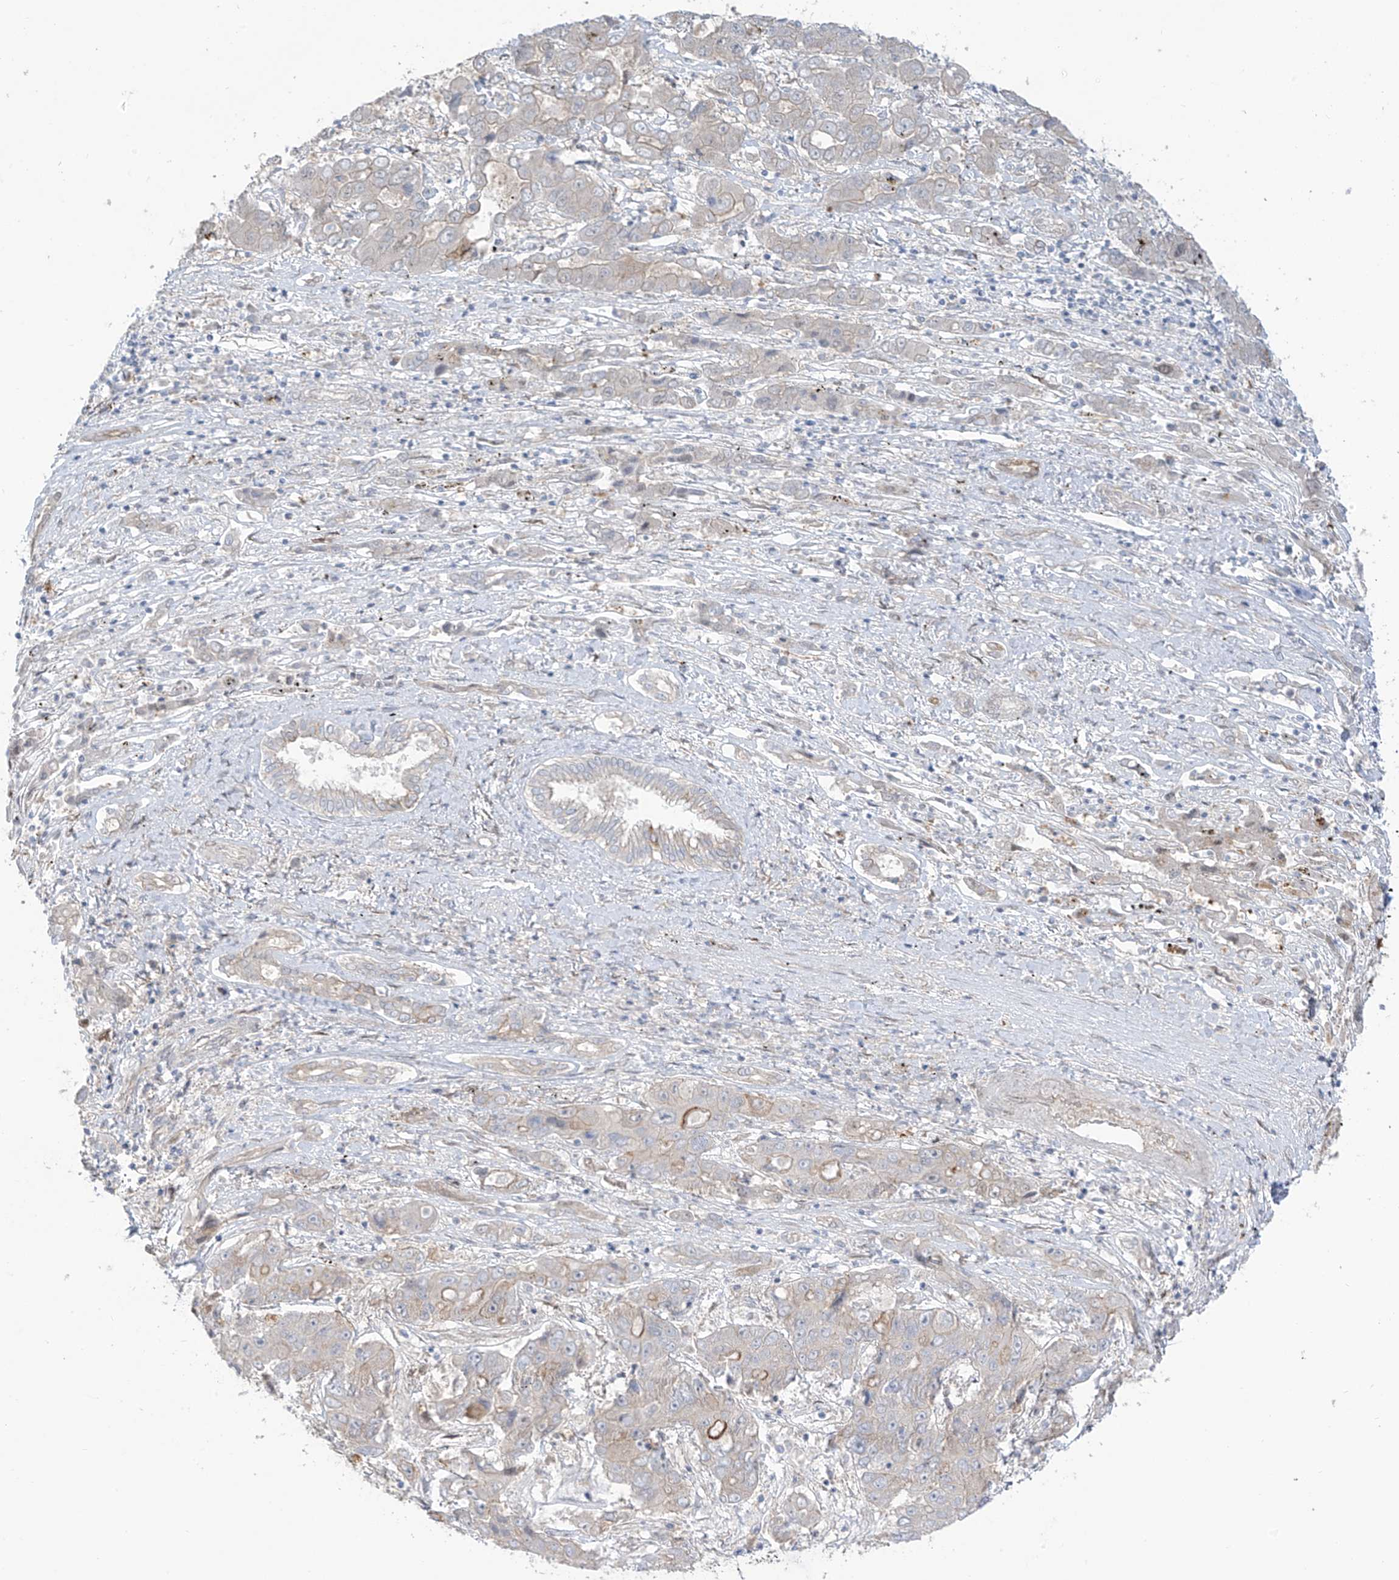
{"staining": {"intensity": "negative", "quantity": "none", "location": "none"}, "tissue": "liver cancer", "cell_type": "Tumor cells", "image_type": "cancer", "snomed": [{"axis": "morphology", "description": "Cholangiocarcinoma"}, {"axis": "topography", "description": "Liver"}], "caption": "A high-resolution image shows IHC staining of liver cholangiocarcinoma, which exhibits no significant expression in tumor cells. The staining was performed using DAB to visualize the protein expression in brown, while the nuclei were stained in blue with hematoxylin (Magnification: 20x).", "gene": "EIPR1", "patient": {"sex": "male", "age": 67}}